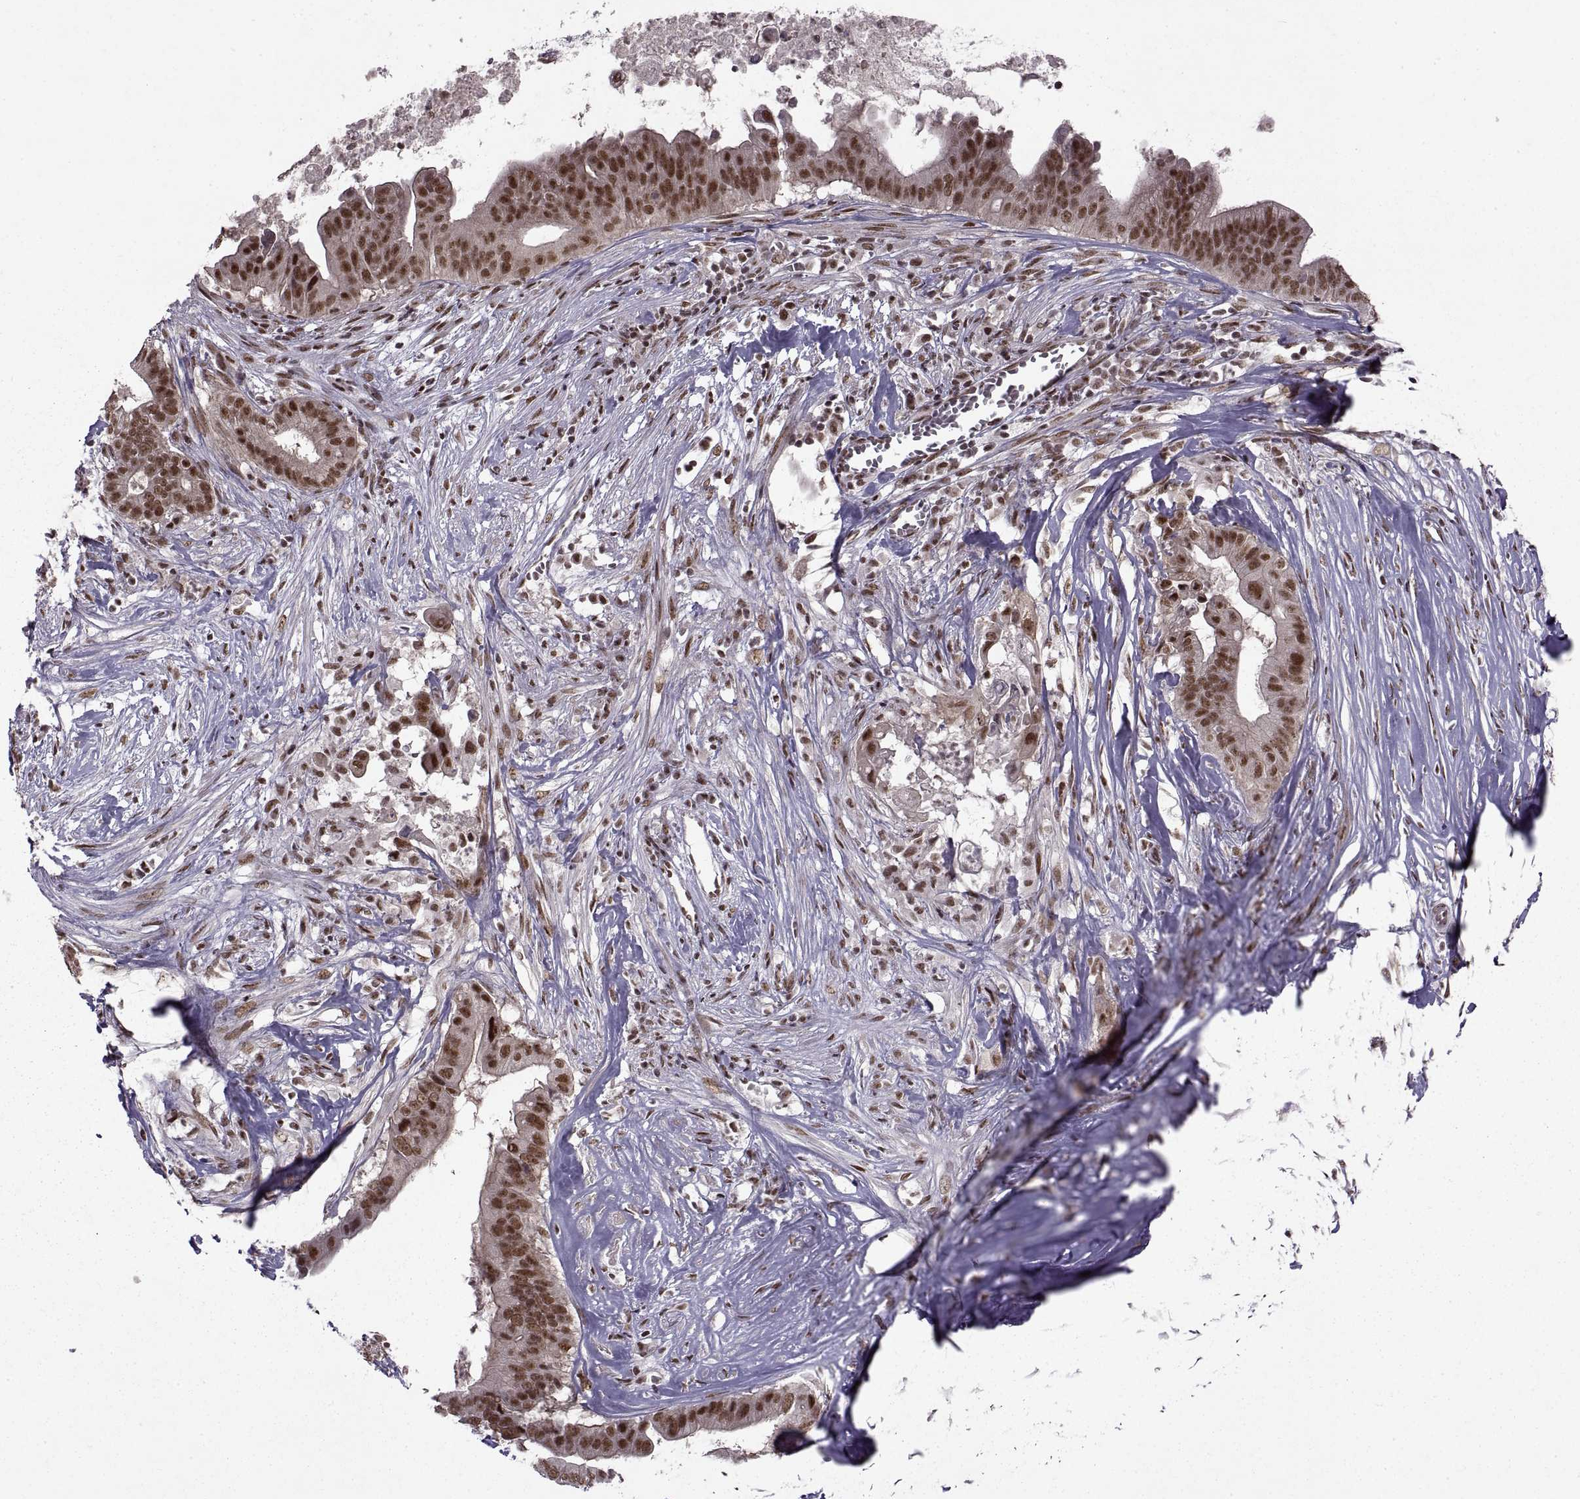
{"staining": {"intensity": "strong", "quantity": ">75%", "location": "nuclear"}, "tissue": "pancreatic cancer", "cell_type": "Tumor cells", "image_type": "cancer", "snomed": [{"axis": "morphology", "description": "Adenocarcinoma, NOS"}, {"axis": "topography", "description": "Pancreas"}], "caption": "Immunohistochemical staining of pancreatic adenocarcinoma demonstrates high levels of strong nuclear protein expression in approximately >75% of tumor cells. The staining was performed using DAB (3,3'-diaminobenzidine) to visualize the protein expression in brown, while the nuclei were stained in blue with hematoxylin (Magnification: 20x).", "gene": "MT1E", "patient": {"sex": "male", "age": 61}}